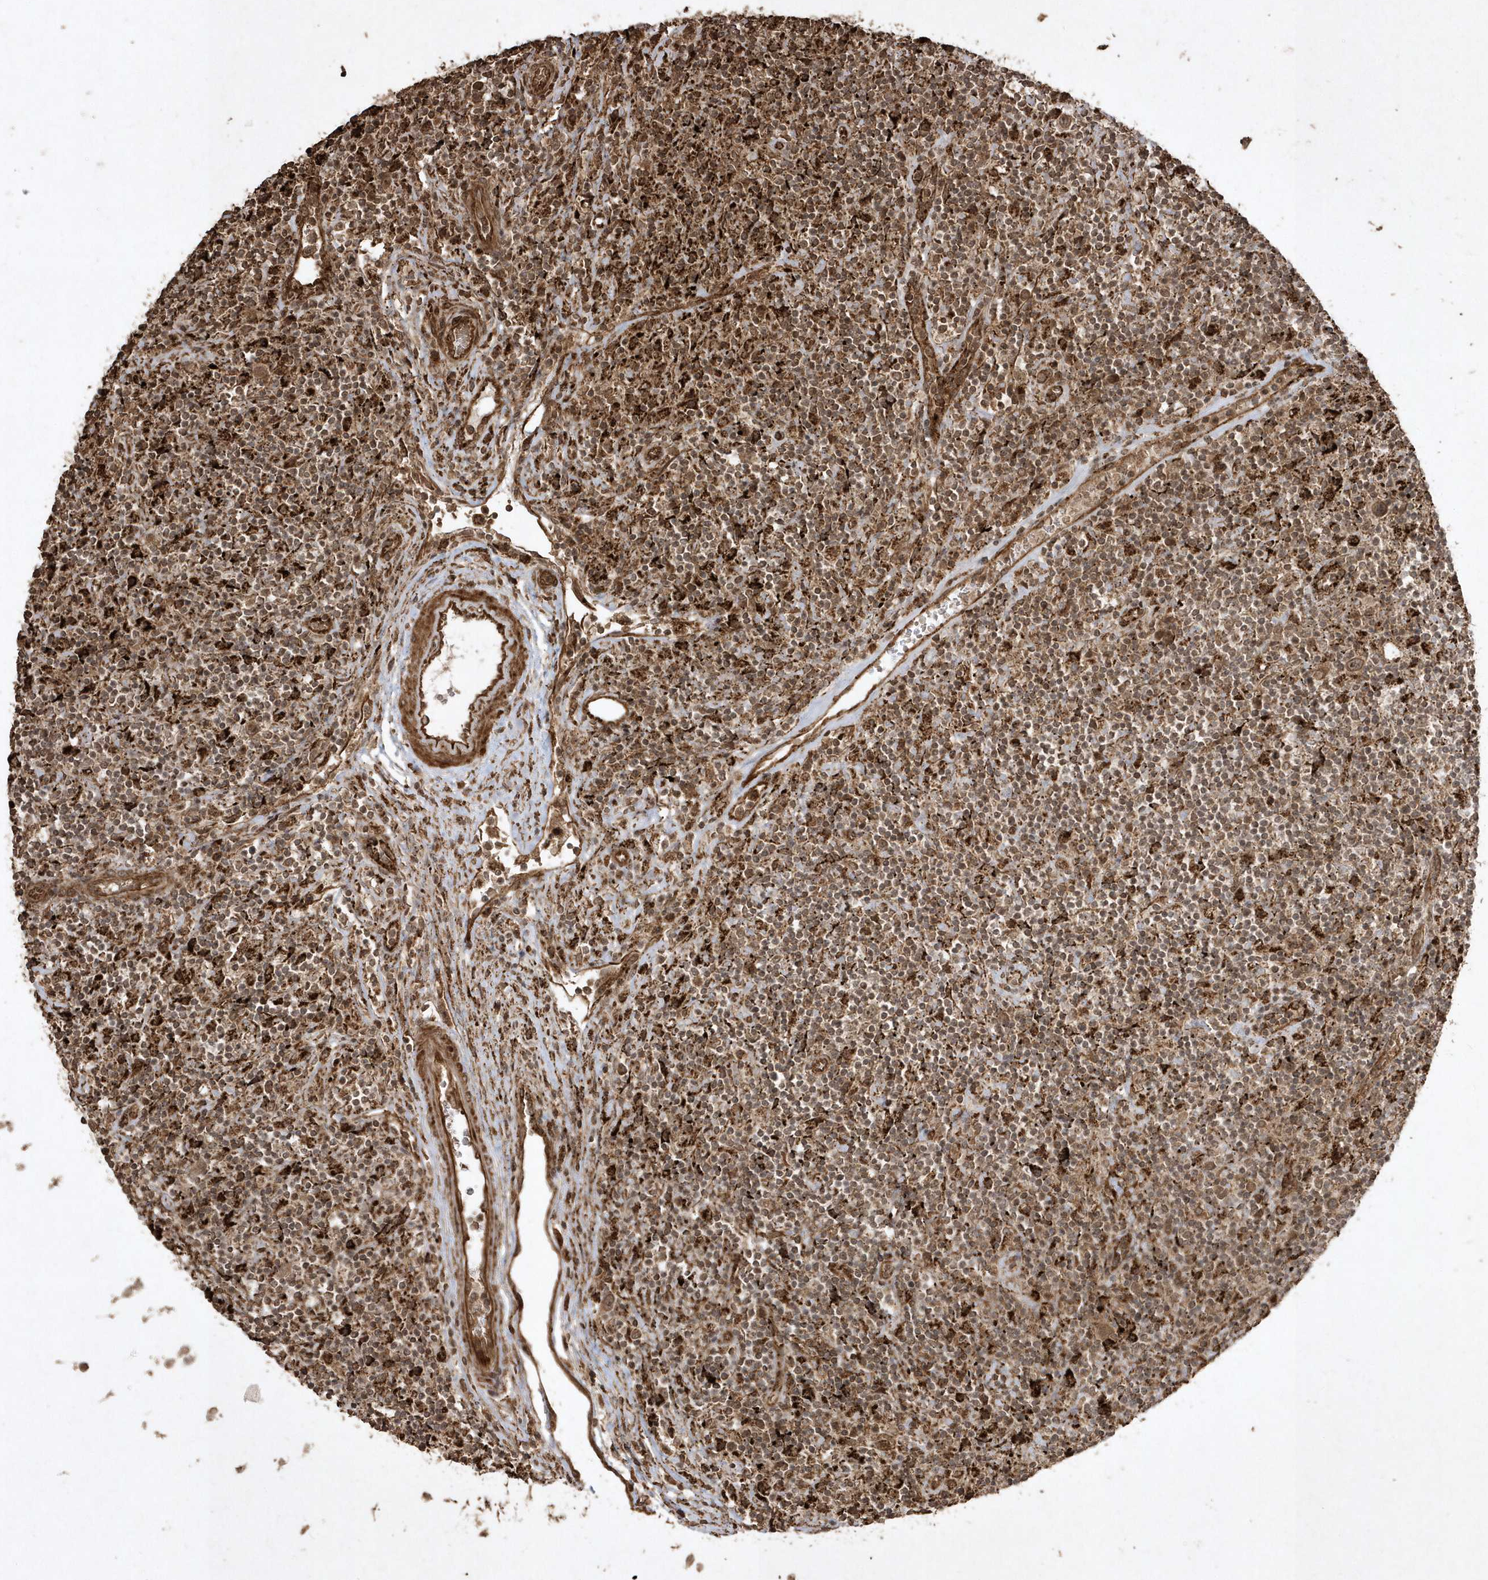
{"staining": {"intensity": "moderate", "quantity": ">75%", "location": "cytoplasmic/membranous,nuclear"}, "tissue": "lymphoma", "cell_type": "Tumor cells", "image_type": "cancer", "snomed": [{"axis": "morphology", "description": "Hodgkin's disease, NOS"}, {"axis": "topography", "description": "Lymph node"}], "caption": "The photomicrograph shows immunohistochemical staining of lymphoma. There is moderate cytoplasmic/membranous and nuclear positivity is seen in about >75% of tumor cells.", "gene": "AVPI1", "patient": {"sex": "male", "age": 70}}